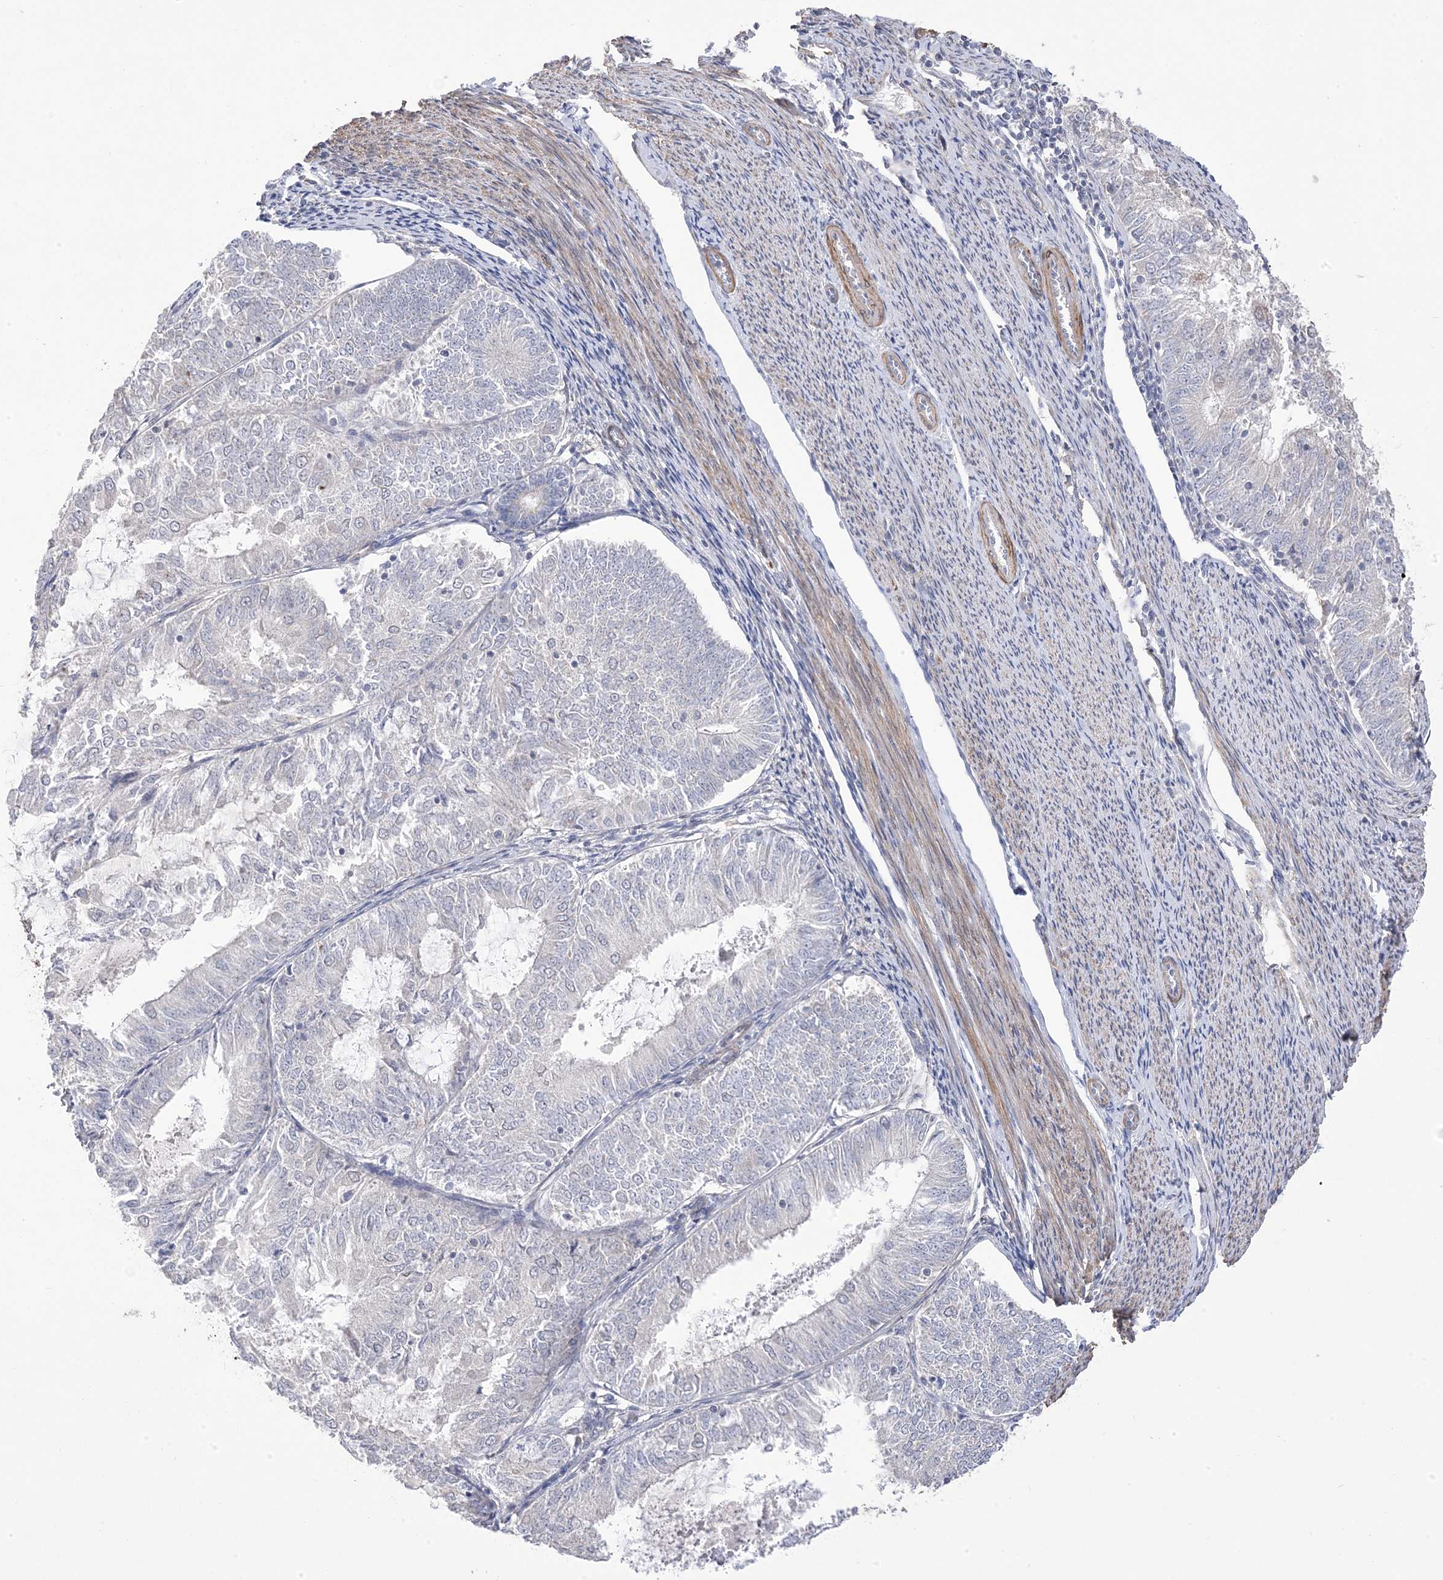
{"staining": {"intensity": "negative", "quantity": "none", "location": "none"}, "tissue": "endometrial cancer", "cell_type": "Tumor cells", "image_type": "cancer", "snomed": [{"axis": "morphology", "description": "Adenocarcinoma, NOS"}, {"axis": "topography", "description": "Endometrium"}], "caption": "Tumor cells show no significant expression in endometrial cancer.", "gene": "GTPBP6", "patient": {"sex": "female", "age": 57}}